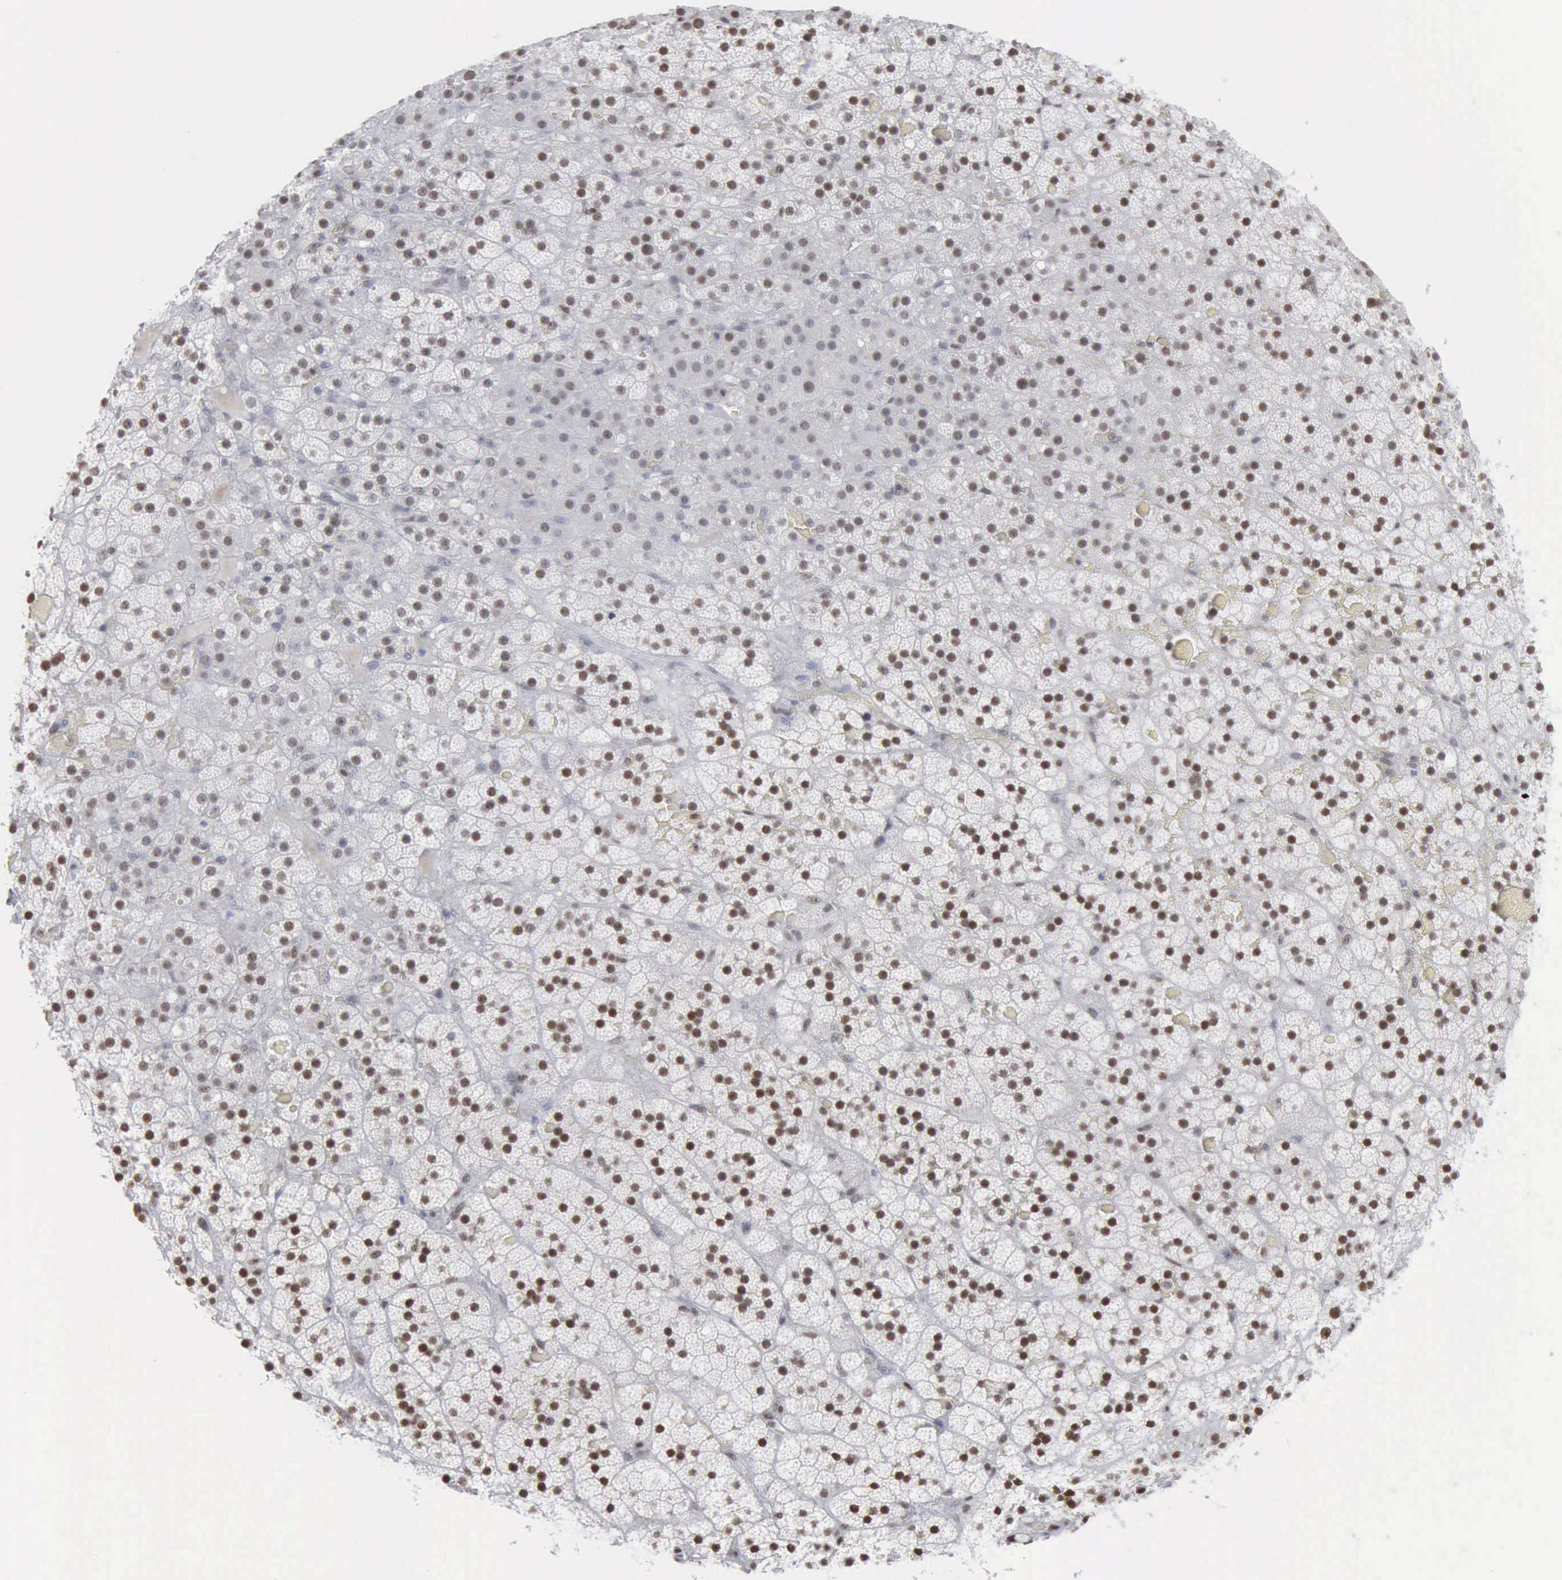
{"staining": {"intensity": "strong", "quantity": ">75%", "location": "nuclear"}, "tissue": "adrenal gland", "cell_type": "Glandular cells", "image_type": "normal", "snomed": [{"axis": "morphology", "description": "Normal tissue, NOS"}, {"axis": "topography", "description": "Adrenal gland"}], "caption": "A brown stain shows strong nuclear expression of a protein in glandular cells of benign human adrenal gland. The staining is performed using DAB (3,3'-diaminobenzidine) brown chromogen to label protein expression. The nuclei are counter-stained blue using hematoxylin.", "gene": "XPA", "patient": {"sex": "male", "age": 35}}